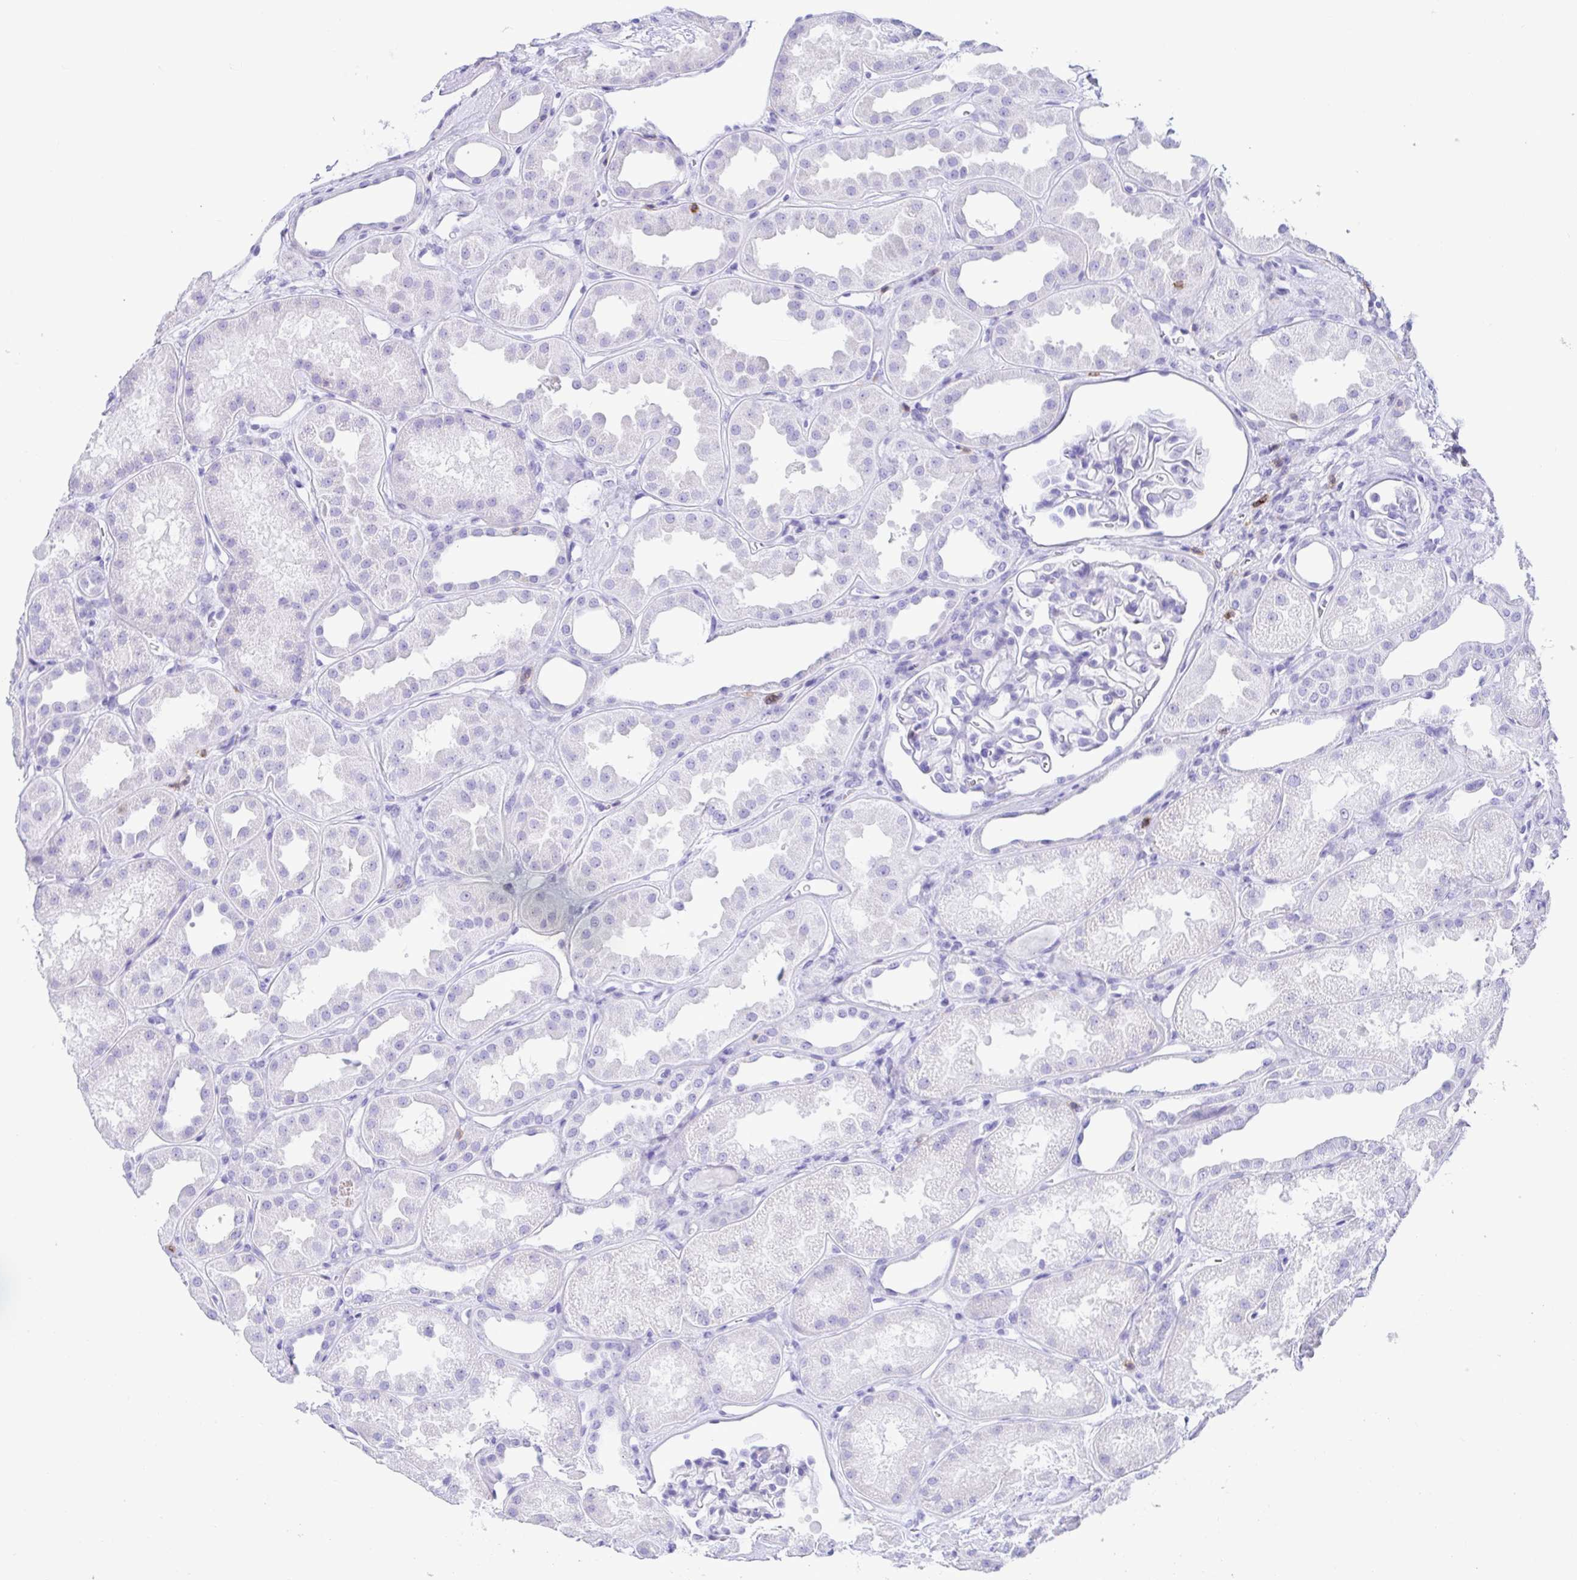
{"staining": {"intensity": "negative", "quantity": "none", "location": "none"}, "tissue": "kidney", "cell_type": "Cells in glomeruli", "image_type": "normal", "snomed": [{"axis": "morphology", "description": "Normal tissue, NOS"}, {"axis": "topography", "description": "Kidney"}], "caption": "Kidney stained for a protein using immunohistochemistry (IHC) shows no positivity cells in glomeruli.", "gene": "CD5", "patient": {"sex": "male", "age": 61}}